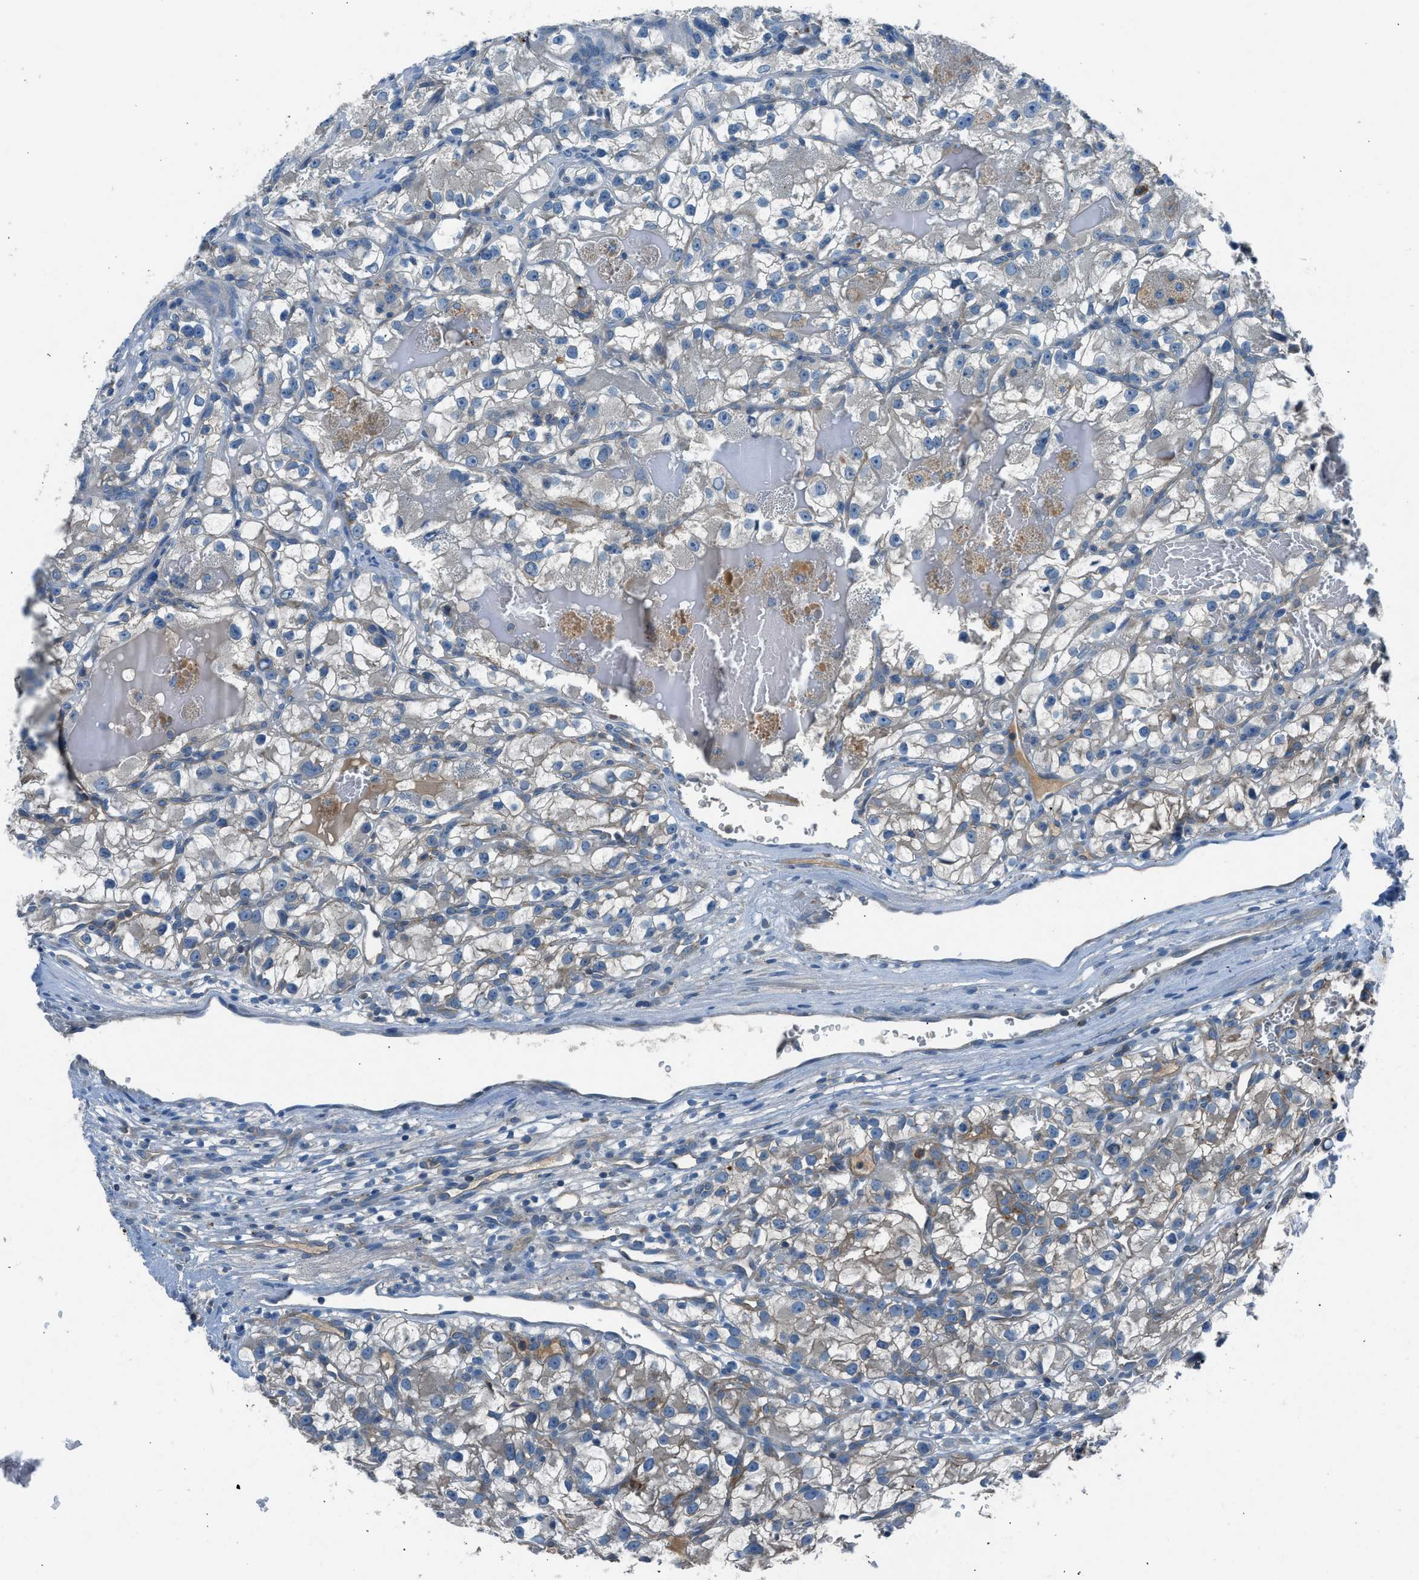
{"staining": {"intensity": "weak", "quantity": "<25%", "location": "cytoplasmic/membranous"}, "tissue": "renal cancer", "cell_type": "Tumor cells", "image_type": "cancer", "snomed": [{"axis": "morphology", "description": "Adenocarcinoma, NOS"}, {"axis": "topography", "description": "Kidney"}], "caption": "Immunohistochemistry of human adenocarcinoma (renal) exhibits no expression in tumor cells. Brightfield microscopy of IHC stained with DAB (brown) and hematoxylin (blue), captured at high magnification.", "gene": "BMP1", "patient": {"sex": "female", "age": 57}}